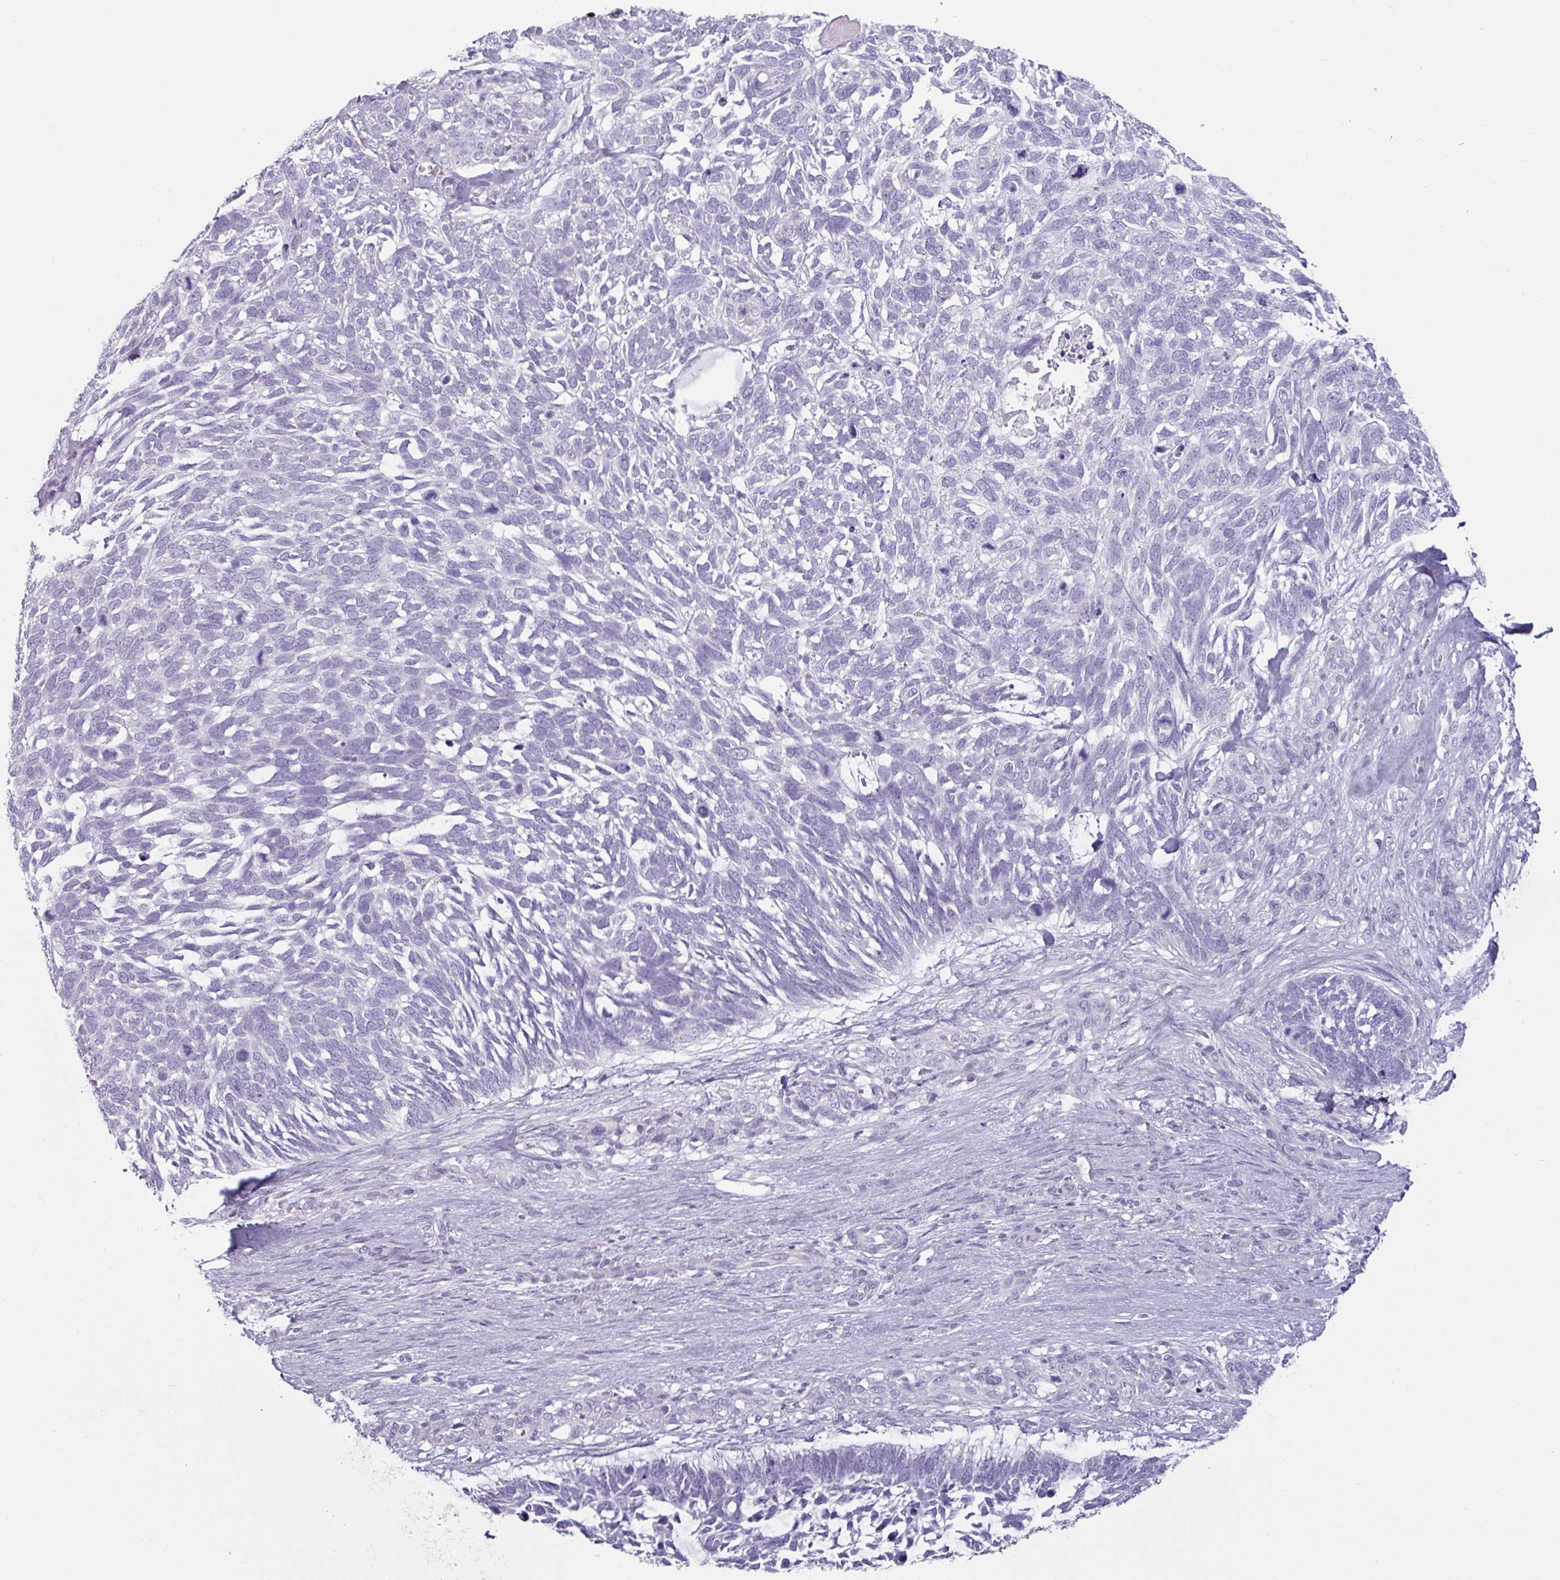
{"staining": {"intensity": "negative", "quantity": "none", "location": "none"}, "tissue": "skin cancer", "cell_type": "Tumor cells", "image_type": "cancer", "snomed": [{"axis": "morphology", "description": "Basal cell carcinoma"}, {"axis": "topography", "description": "Skin"}], "caption": "This micrograph is of basal cell carcinoma (skin) stained with immunohistochemistry (IHC) to label a protein in brown with the nuclei are counter-stained blue. There is no staining in tumor cells.", "gene": "CLCA1", "patient": {"sex": "male", "age": 88}}